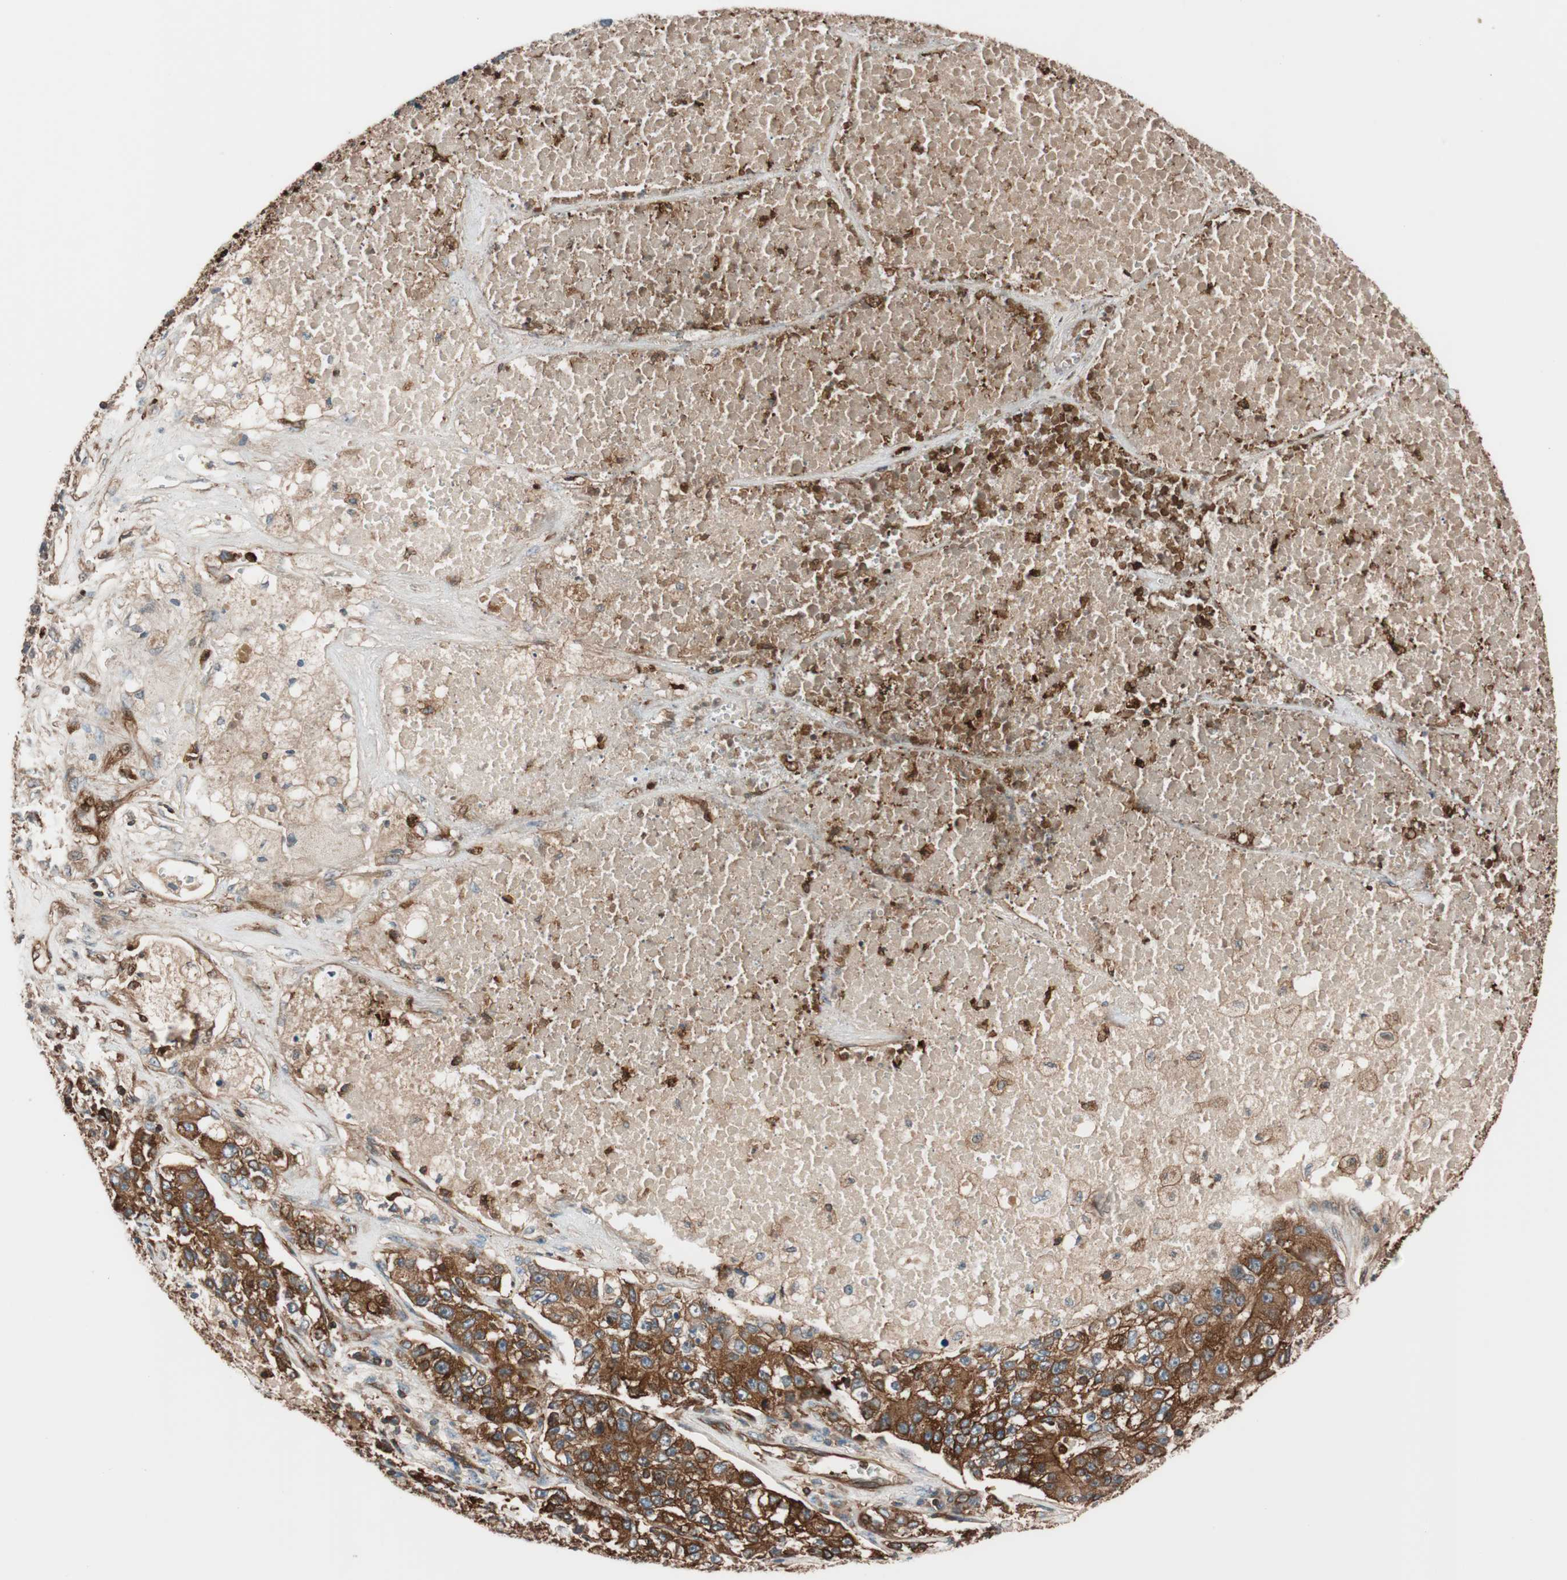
{"staining": {"intensity": "strong", "quantity": ">75%", "location": "cytoplasmic/membranous"}, "tissue": "lung cancer", "cell_type": "Tumor cells", "image_type": "cancer", "snomed": [{"axis": "morphology", "description": "Adenocarcinoma, NOS"}, {"axis": "topography", "description": "Lung"}], "caption": "A micrograph of adenocarcinoma (lung) stained for a protein displays strong cytoplasmic/membranous brown staining in tumor cells.", "gene": "VASP", "patient": {"sex": "male", "age": 49}}